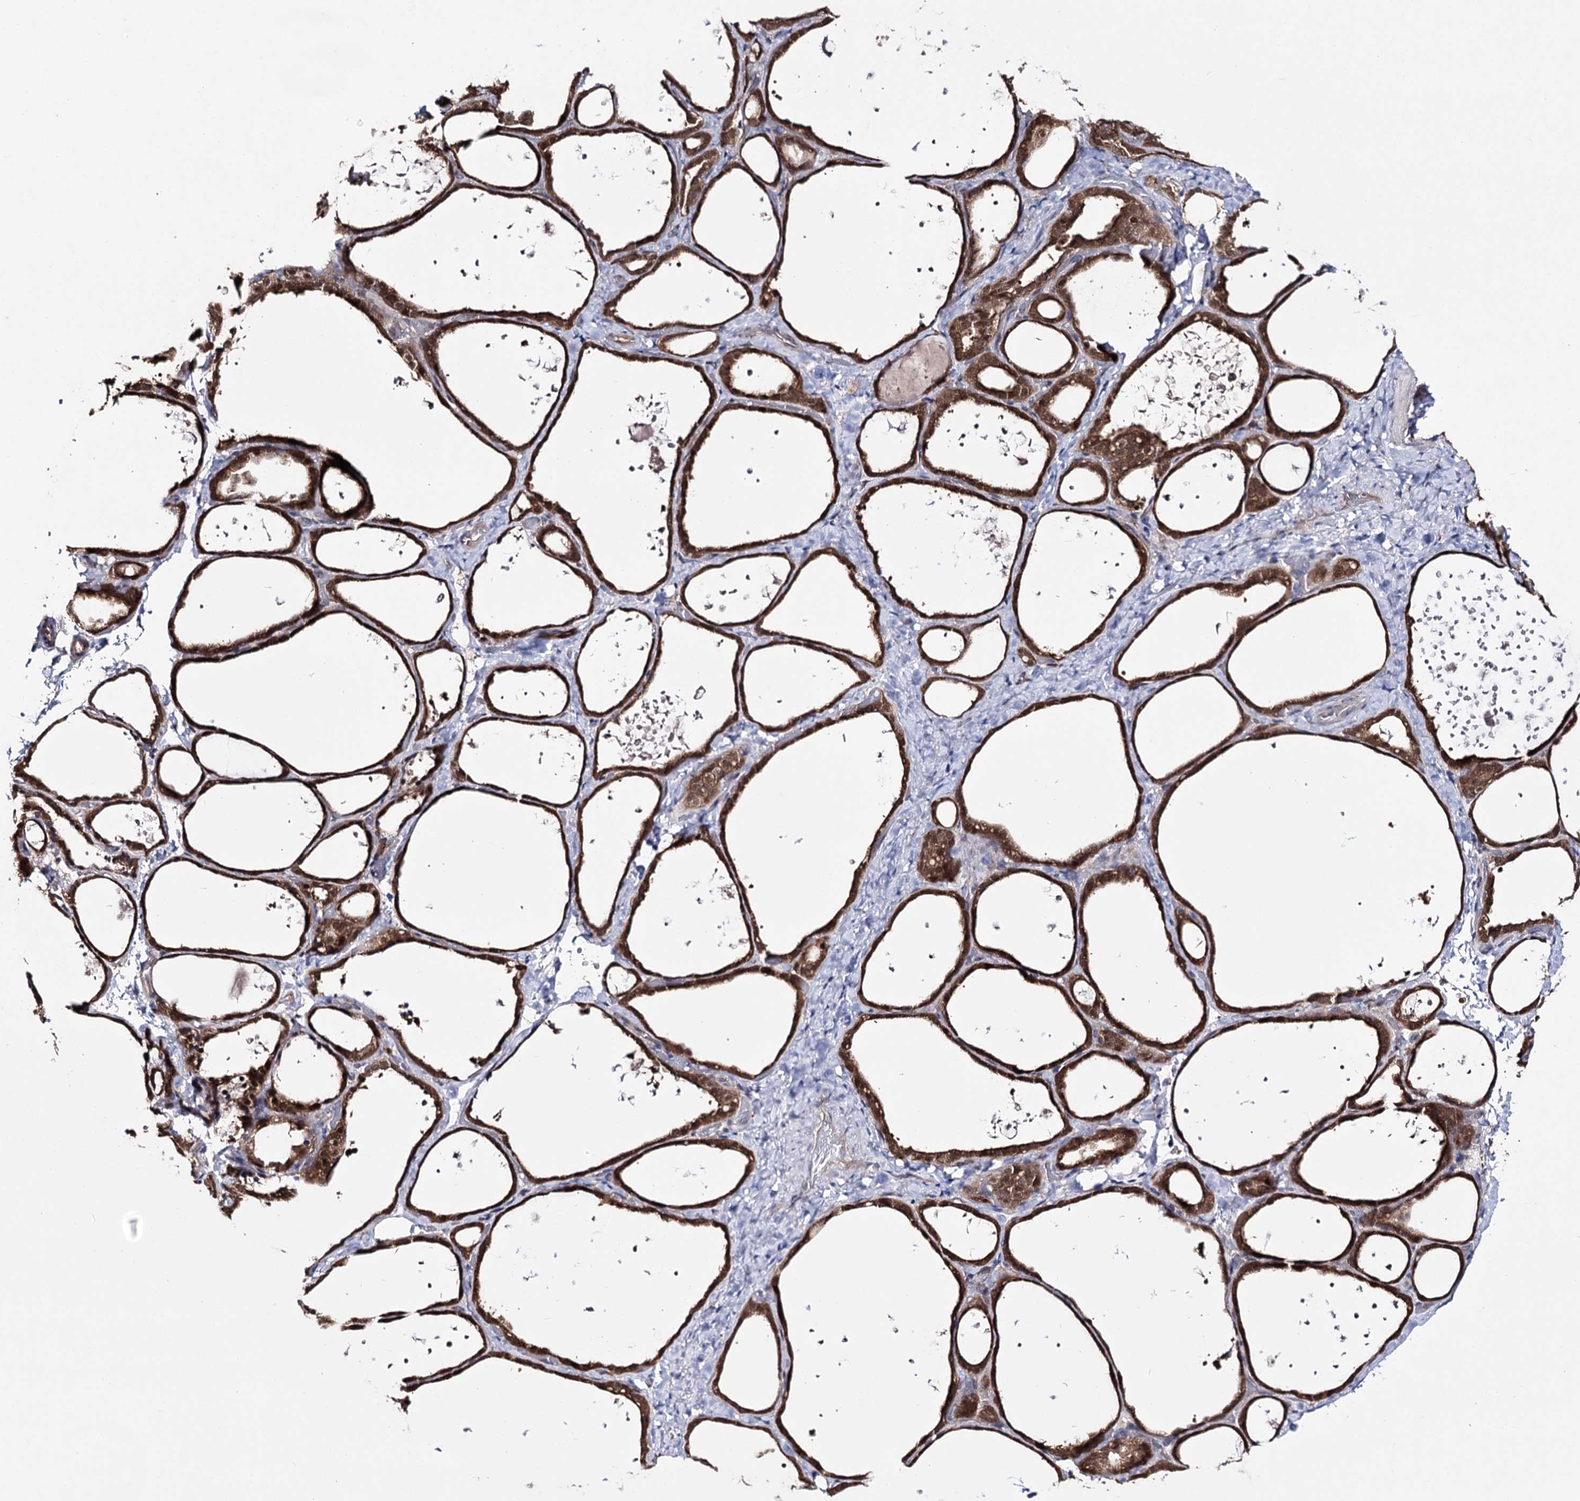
{"staining": {"intensity": "strong", "quantity": ">75%", "location": "cytoplasmic/membranous,nuclear"}, "tissue": "thyroid gland", "cell_type": "Glandular cells", "image_type": "normal", "snomed": [{"axis": "morphology", "description": "Normal tissue, NOS"}, {"axis": "topography", "description": "Thyroid gland"}], "caption": "Immunohistochemical staining of unremarkable human thyroid gland exhibits >75% levels of strong cytoplasmic/membranous,nuclear protein positivity in about >75% of glandular cells.", "gene": "PTER", "patient": {"sex": "female", "age": 44}}